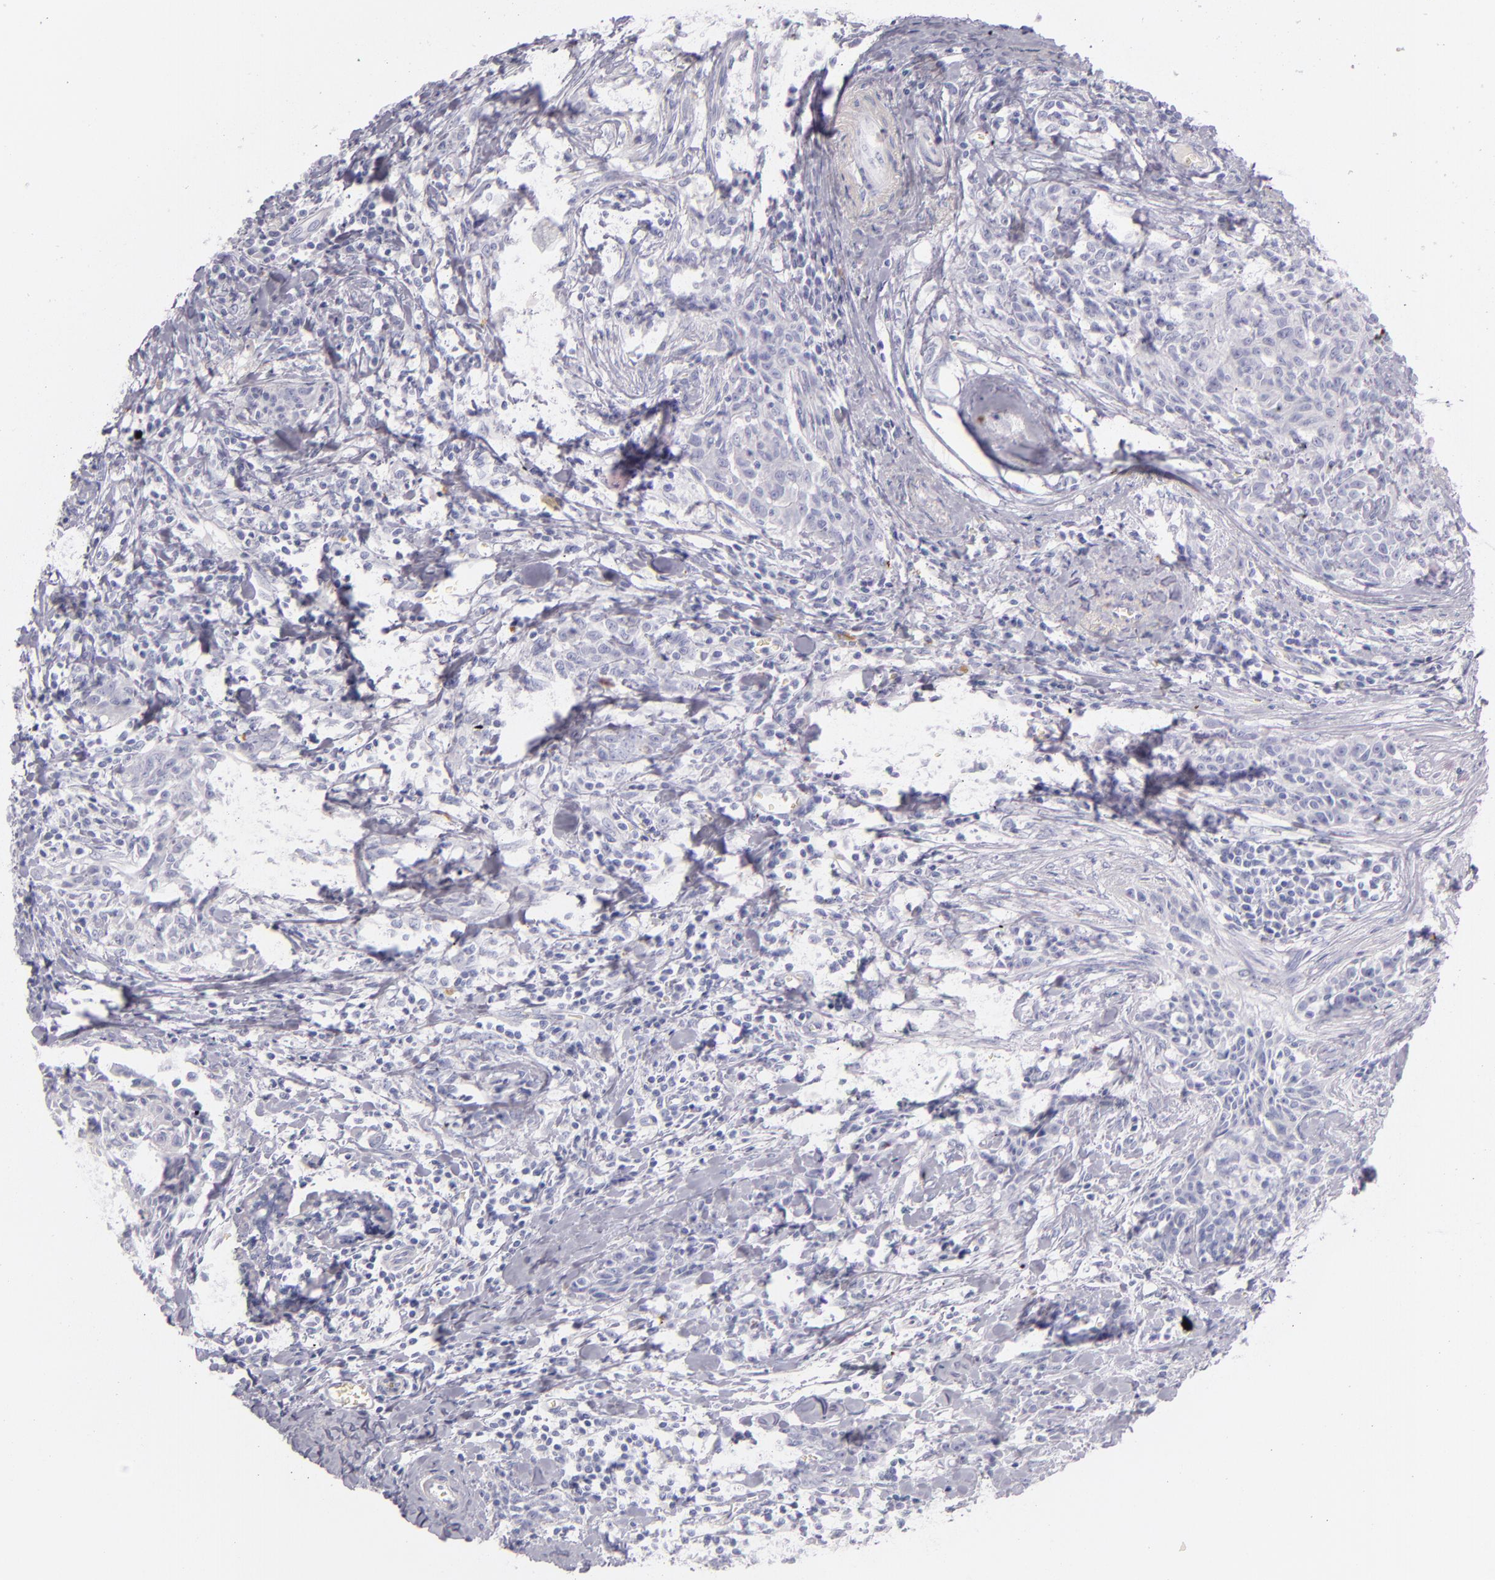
{"staining": {"intensity": "negative", "quantity": "none", "location": "none"}, "tissue": "breast cancer", "cell_type": "Tumor cells", "image_type": "cancer", "snomed": [{"axis": "morphology", "description": "Duct carcinoma"}, {"axis": "topography", "description": "Breast"}], "caption": "DAB (3,3'-diaminobenzidine) immunohistochemical staining of human breast intraductal carcinoma shows no significant positivity in tumor cells.", "gene": "TPSD1", "patient": {"sex": "female", "age": 50}}